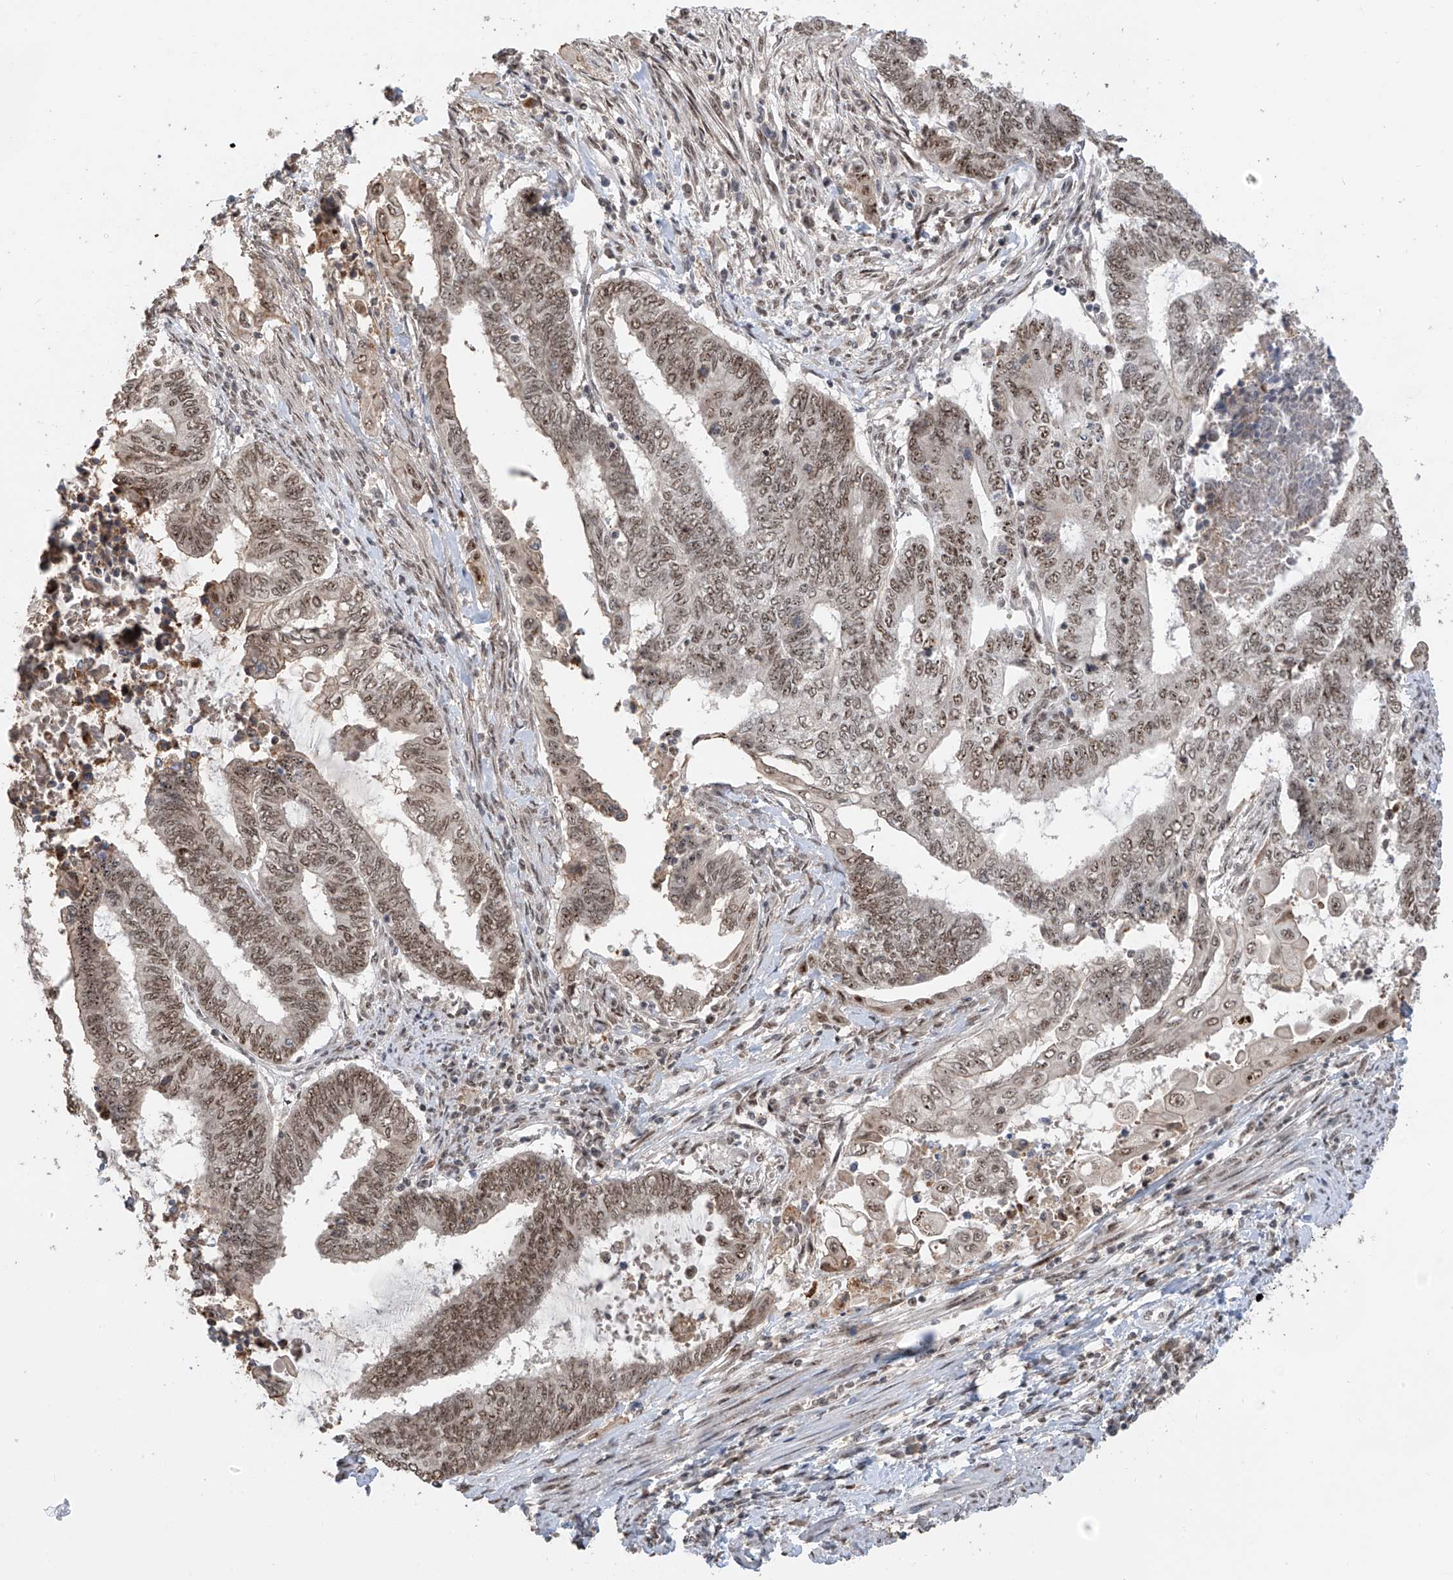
{"staining": {"intensity": "moderate", "quantity": ">75%", "location": "nuclear"}, "tissue": "endometrial cancer", "cell_type": "Tumor cells", "image_type": "cancer", "snomed": [{"axis": "morphology", "description": "Adenocarcinoma, NOS"}, {"axis": "topography", "description": "Uterus"}, {"axis": "topography", "description": "Endometrium"}], "caption": "The image demonstrates a brown stain indicating the presence of a protein in the nuclear of tumor cells in endometrial cancer (adenocarcinoma). (Stains: DAB (3,3'-diaminobenzidine) in brown, nuclei in blue, Microscopy: brightfield microscopy at high magnification).", "gene": "C1orf131", "patient": {"sex": "female", "age": 70}}